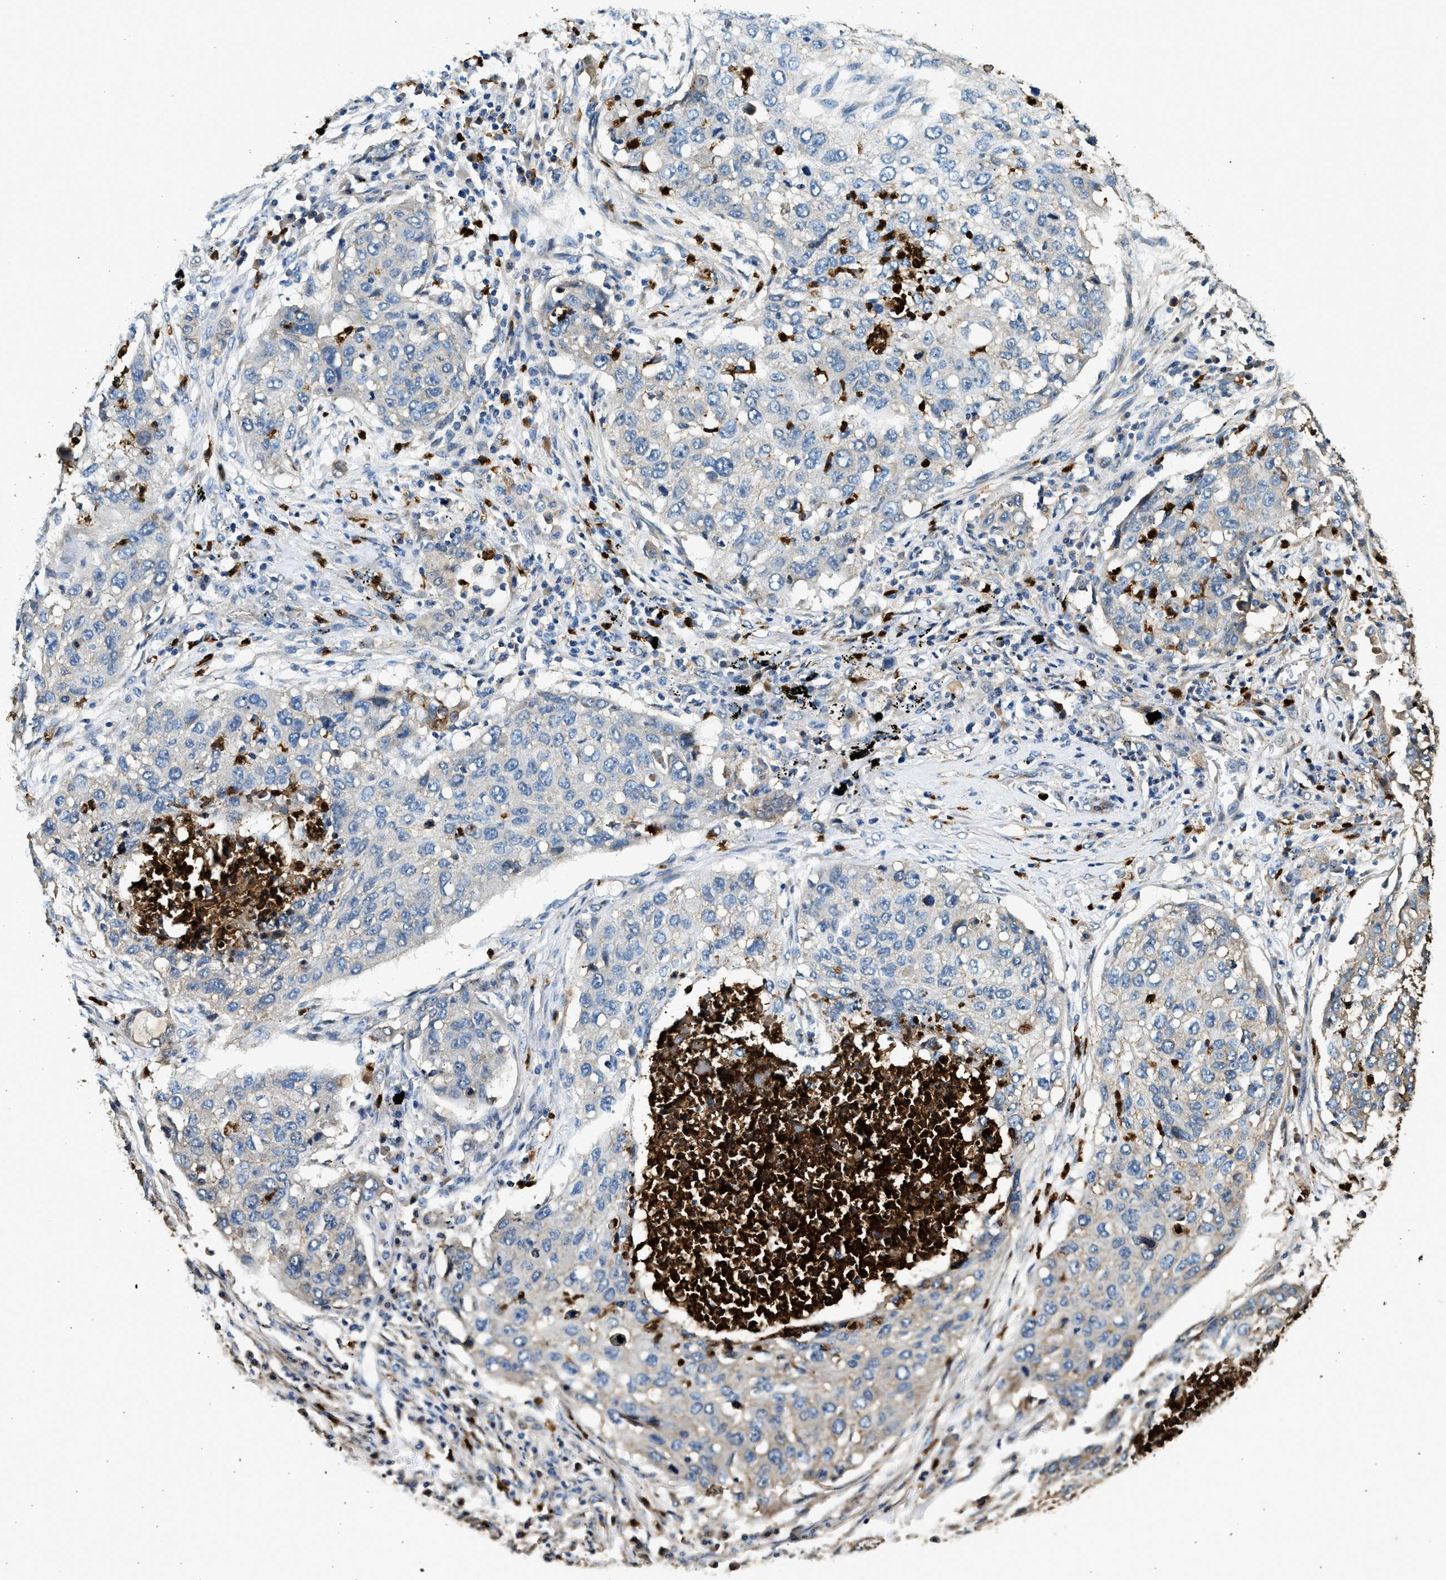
{"staining": {"intensity": "weak", "quantity": "<25%", "location": "cytoplasmic/membranous"}, "tissue": "lung cancer", "cell_type": "Tumor cells", "image_type": "cancer", "snomed": [{"axis": "morphology", "description": "Squamous cell carcinoma, NOS"}, {"axis": "topography", "description": "Lung"}], "caption": "A photomicrograph of human squamous cell carcinoma (lung) is negative for staining in tumor cells. (DAB immunohistochemistry with hematoxylin counter stain).", "gene": "ANXA3", "patient": {"sex": "female", "age": 63}}